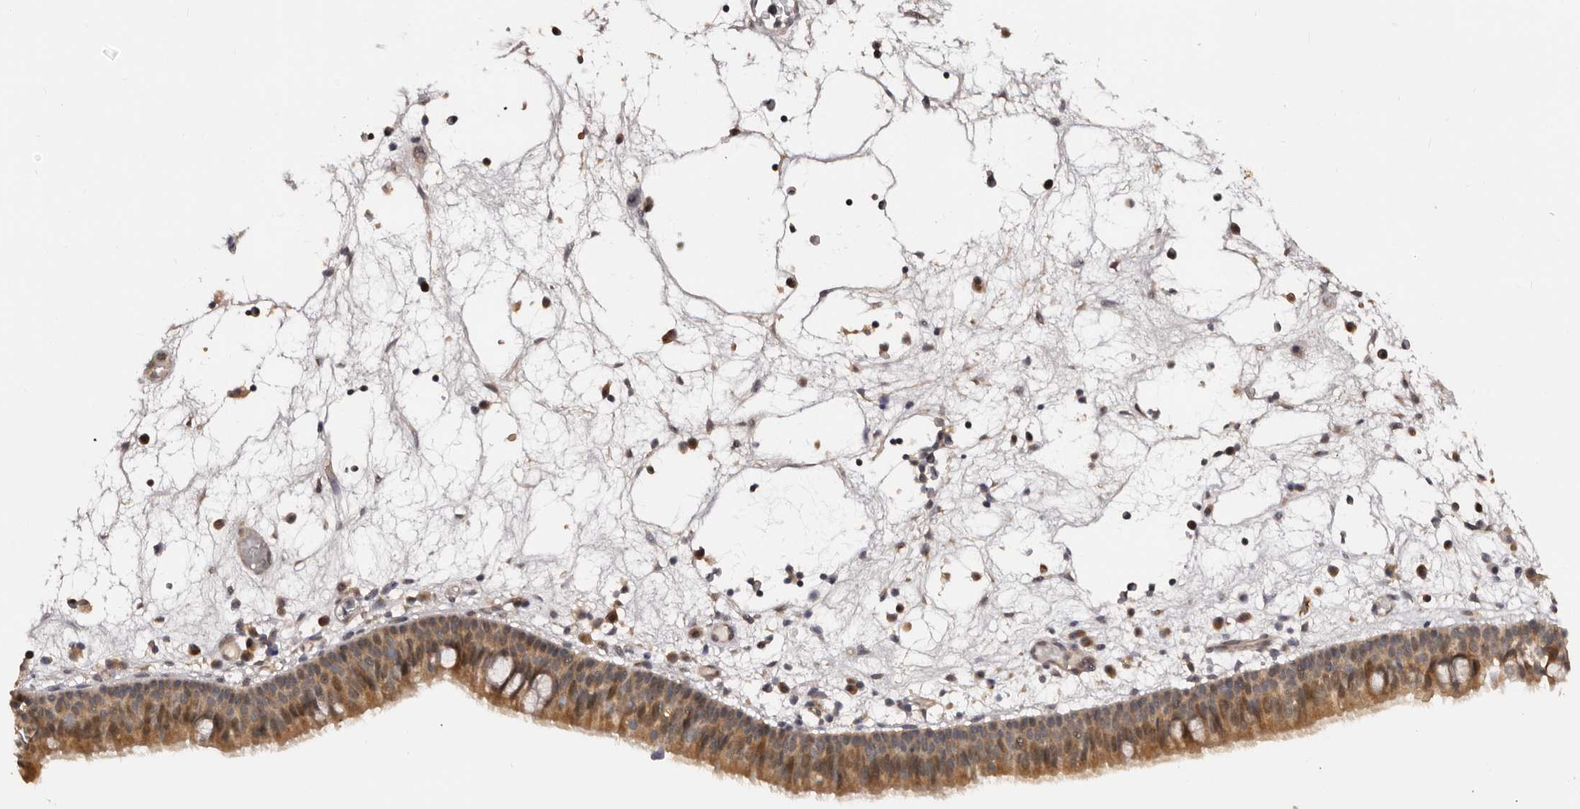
{"staining": {"intensity": "moderate", "quantity": ">75%", "location": "cytoplasmic/membranous"}, "tissue": "nasopharynx", "cell_type": "Respiratory epithelial cells", "image_type": "normal", "snomed": [{"axis": "morphology", "description": "Normal tissue, NOS"}, {"axis": "morphology", "description": "Inflammation, NOS"}, {"axis": "morphology", "description": "Malignant melanoma, Metastatic site"}, {"axis": "topography", "description": "Nasopharynx"}], "caption": "This histopathology image shows benign nasopharynx stained with immunohistochemistry to label a protein in brown. The cytoplasmic/membranous of respiratory epithelial cells show moderate positivity for the protein. Nuclei are counter-stained blue.", "gene": "MDP1", "patient": {"sex": "male", "age": 70}}